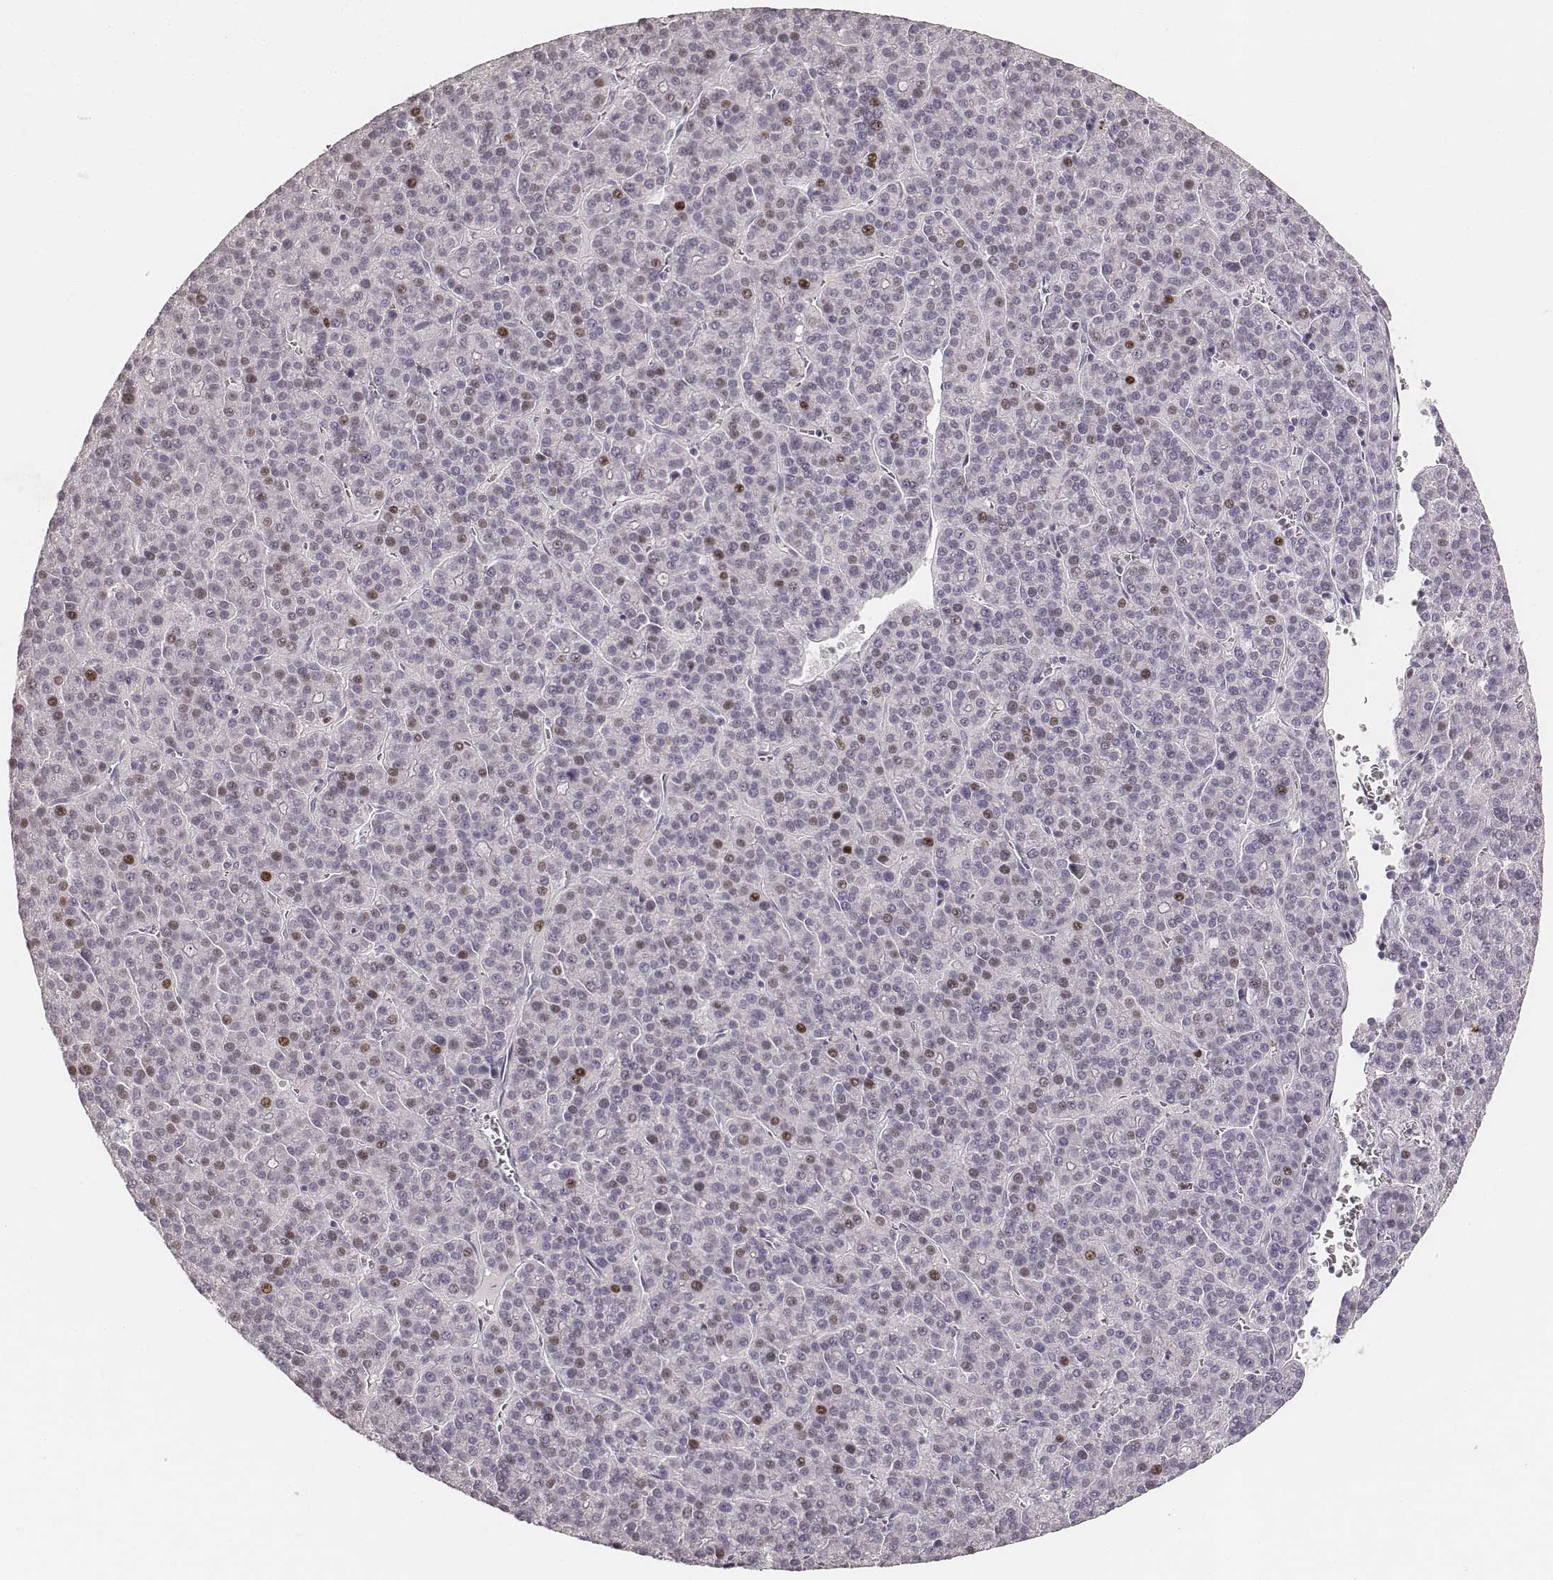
{"staining": {"intensity": "moderate", "quantity": "<25%", "location": "nuclear"}, "tissue": "liver cancer", "cell_type": "Tumor cells", "image_type": "cancer", "snomed": [{"axis": "morphology", "description": "Carcinoma, Hepatocellular, NOS"}, {"axis": "topography", "description": "Liver"}], "caption": "Immunohistochemical staining of liver cancer (hepatocellular carcinoma) displays low levels of moderate nuclear protein positivity in about <25% of tumor cells.", "gene": "TEX37", "patient": {"sex": "female", "age": 58}}